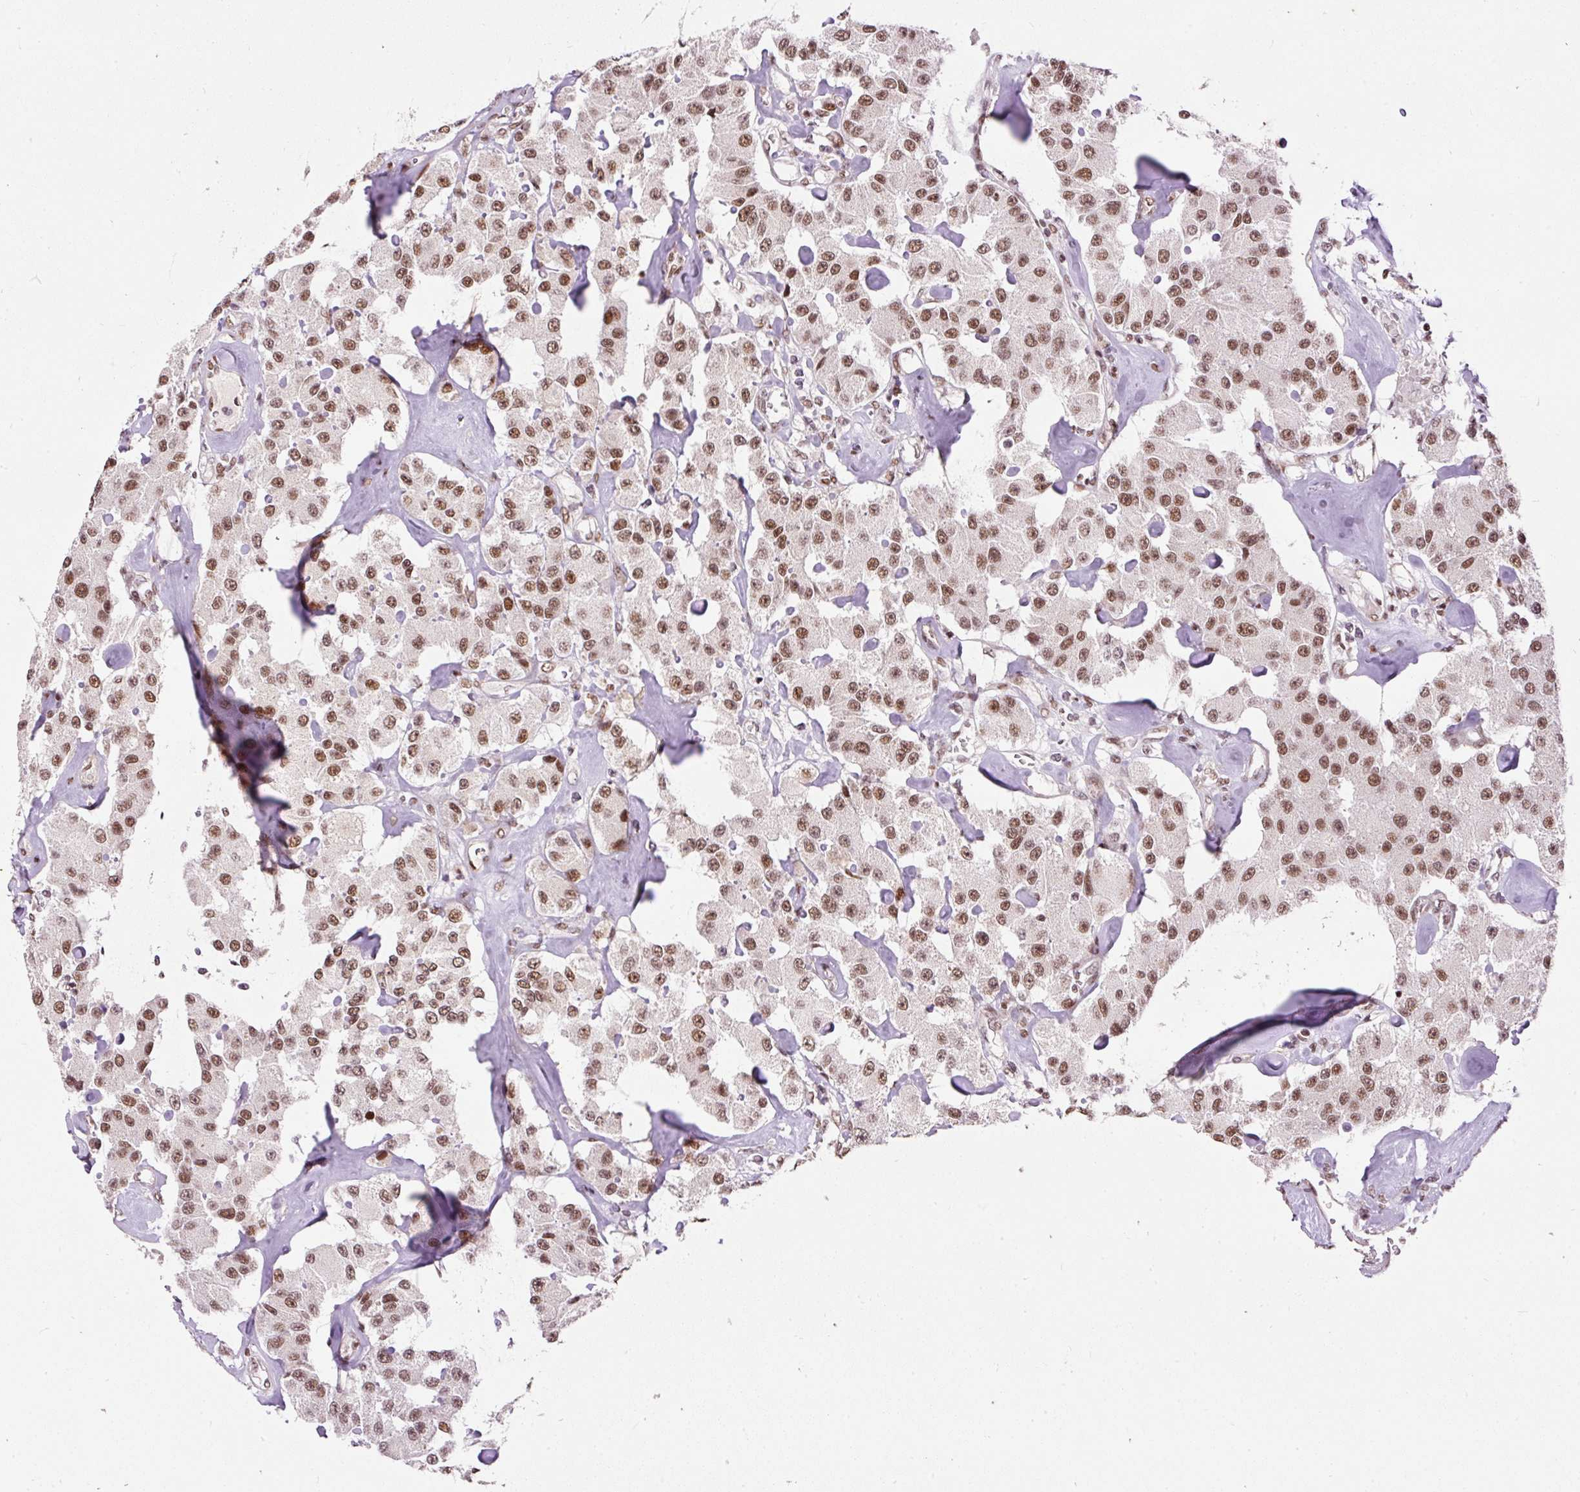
{"staining": {"intensity": "moderate", "quantity": ">75%", "location": "nuclear"}, "tissue": "carcinoid", "cell_type": "Tumor cells", "image_type": "cancer", "snomed": [{"axis": "morphology", "description": "Carcinoid, malignant, NOS"}, {"axis": "topography", "description": "Pancreas"}], "caption": "Protein staining of carcinoid tissue exhibits moderate nuclear staining in about >75% of tumor cells. The staining was performed using DAB, with brown indicating positive protein expression. Nuclei are stained blue with hematoxylin.", "gene": "HNRNPC", "patient": {"sex": "male", "age": 41}}